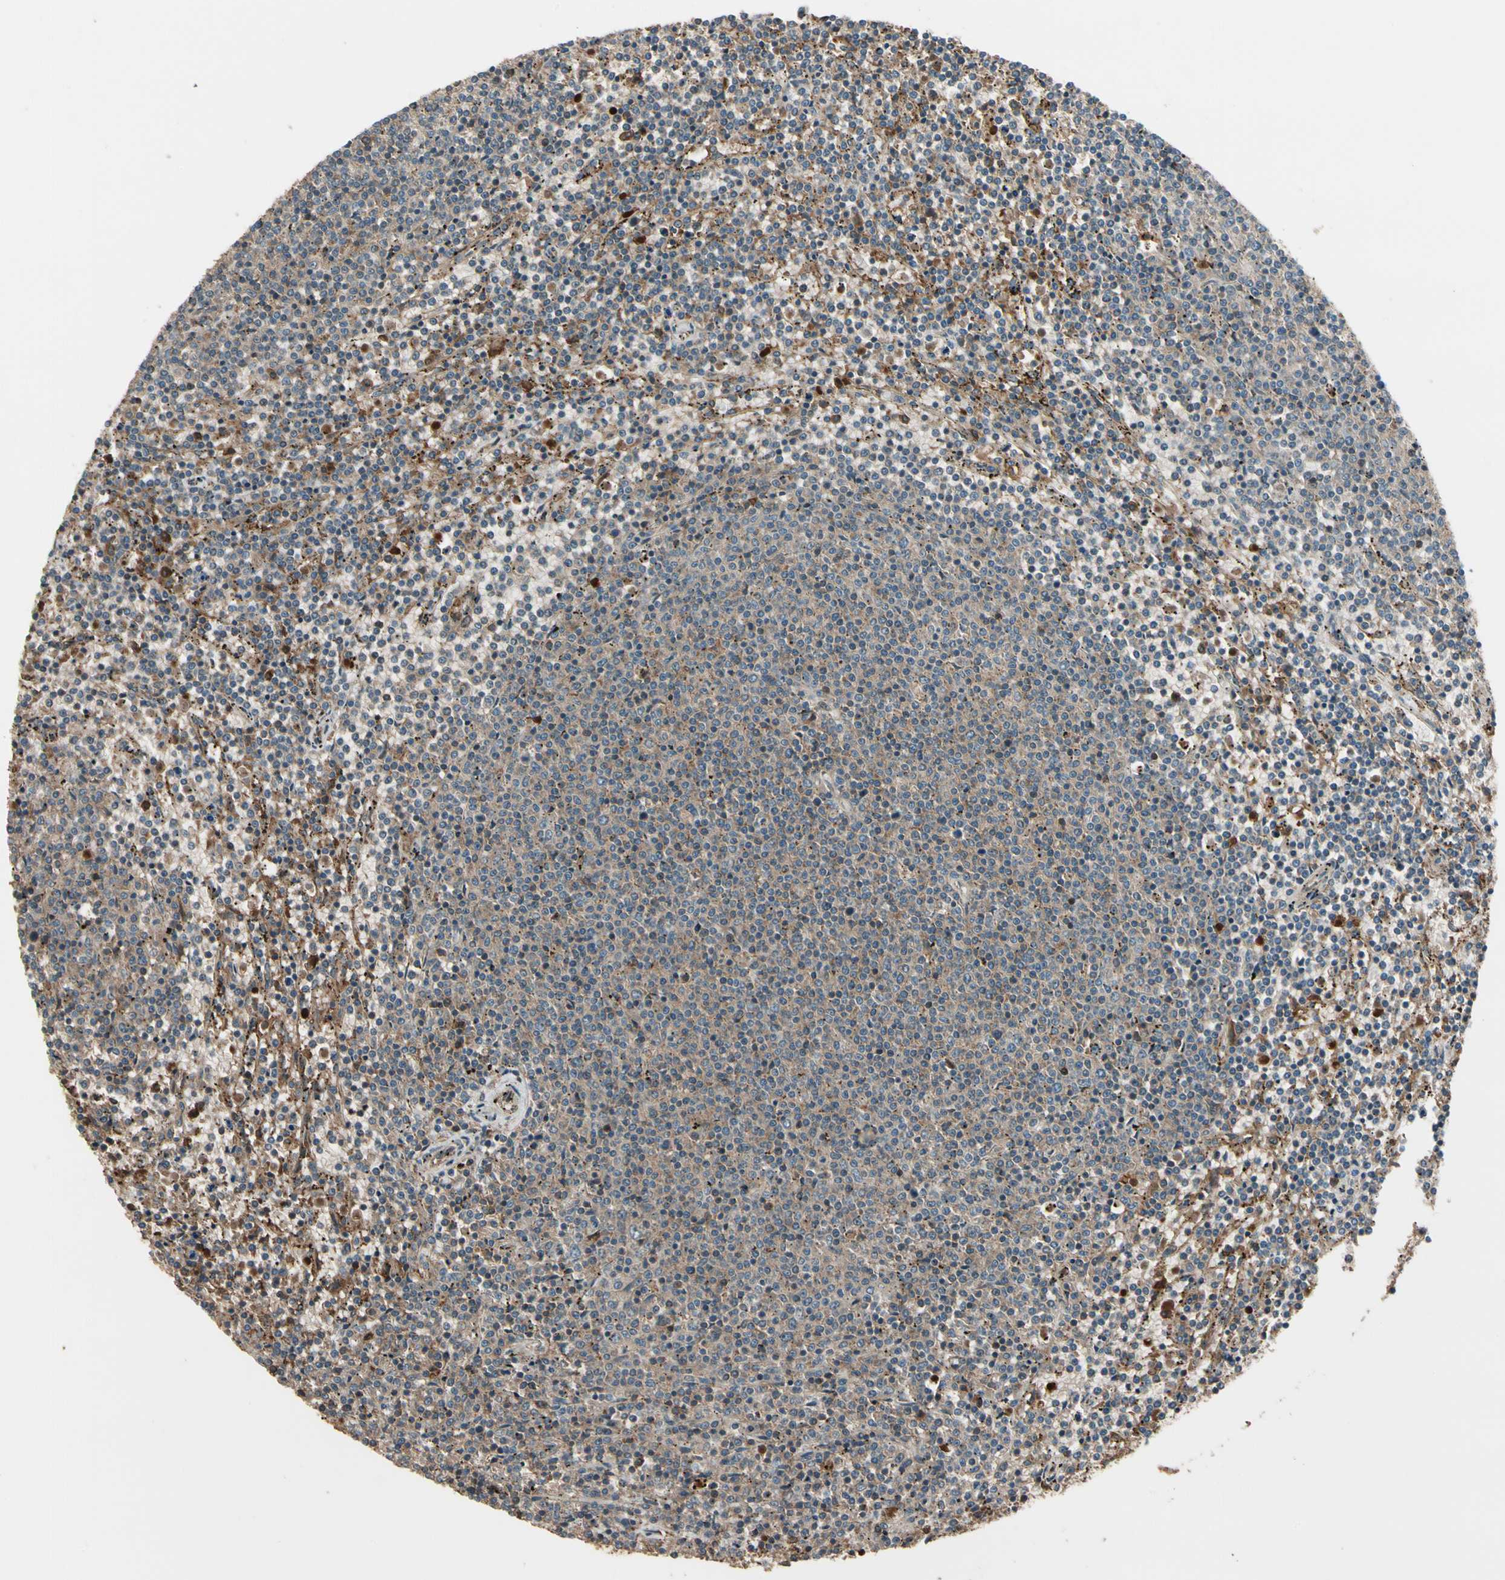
{"staining": {"intensity": "moderate", "quantity": ">75%", "location": "cytoplasmic/membranous"}, "tissue": "lymphoma", "cell_type": "Tumor cells", "image_type": "cancer", "snomed": [{"axis": "morphology", "description": "Malignant lymphoma, non-Hodgkin's type, Low grade"}, {"axis": "topography", "description": "Spleen"}], "caption": "An image of lymphoma stained for a protein displays moderate cytoplasmic/membranous brown staining in tumor cells.", "gene": "STX11", "patient": {"sex": "female", "age": 50}}